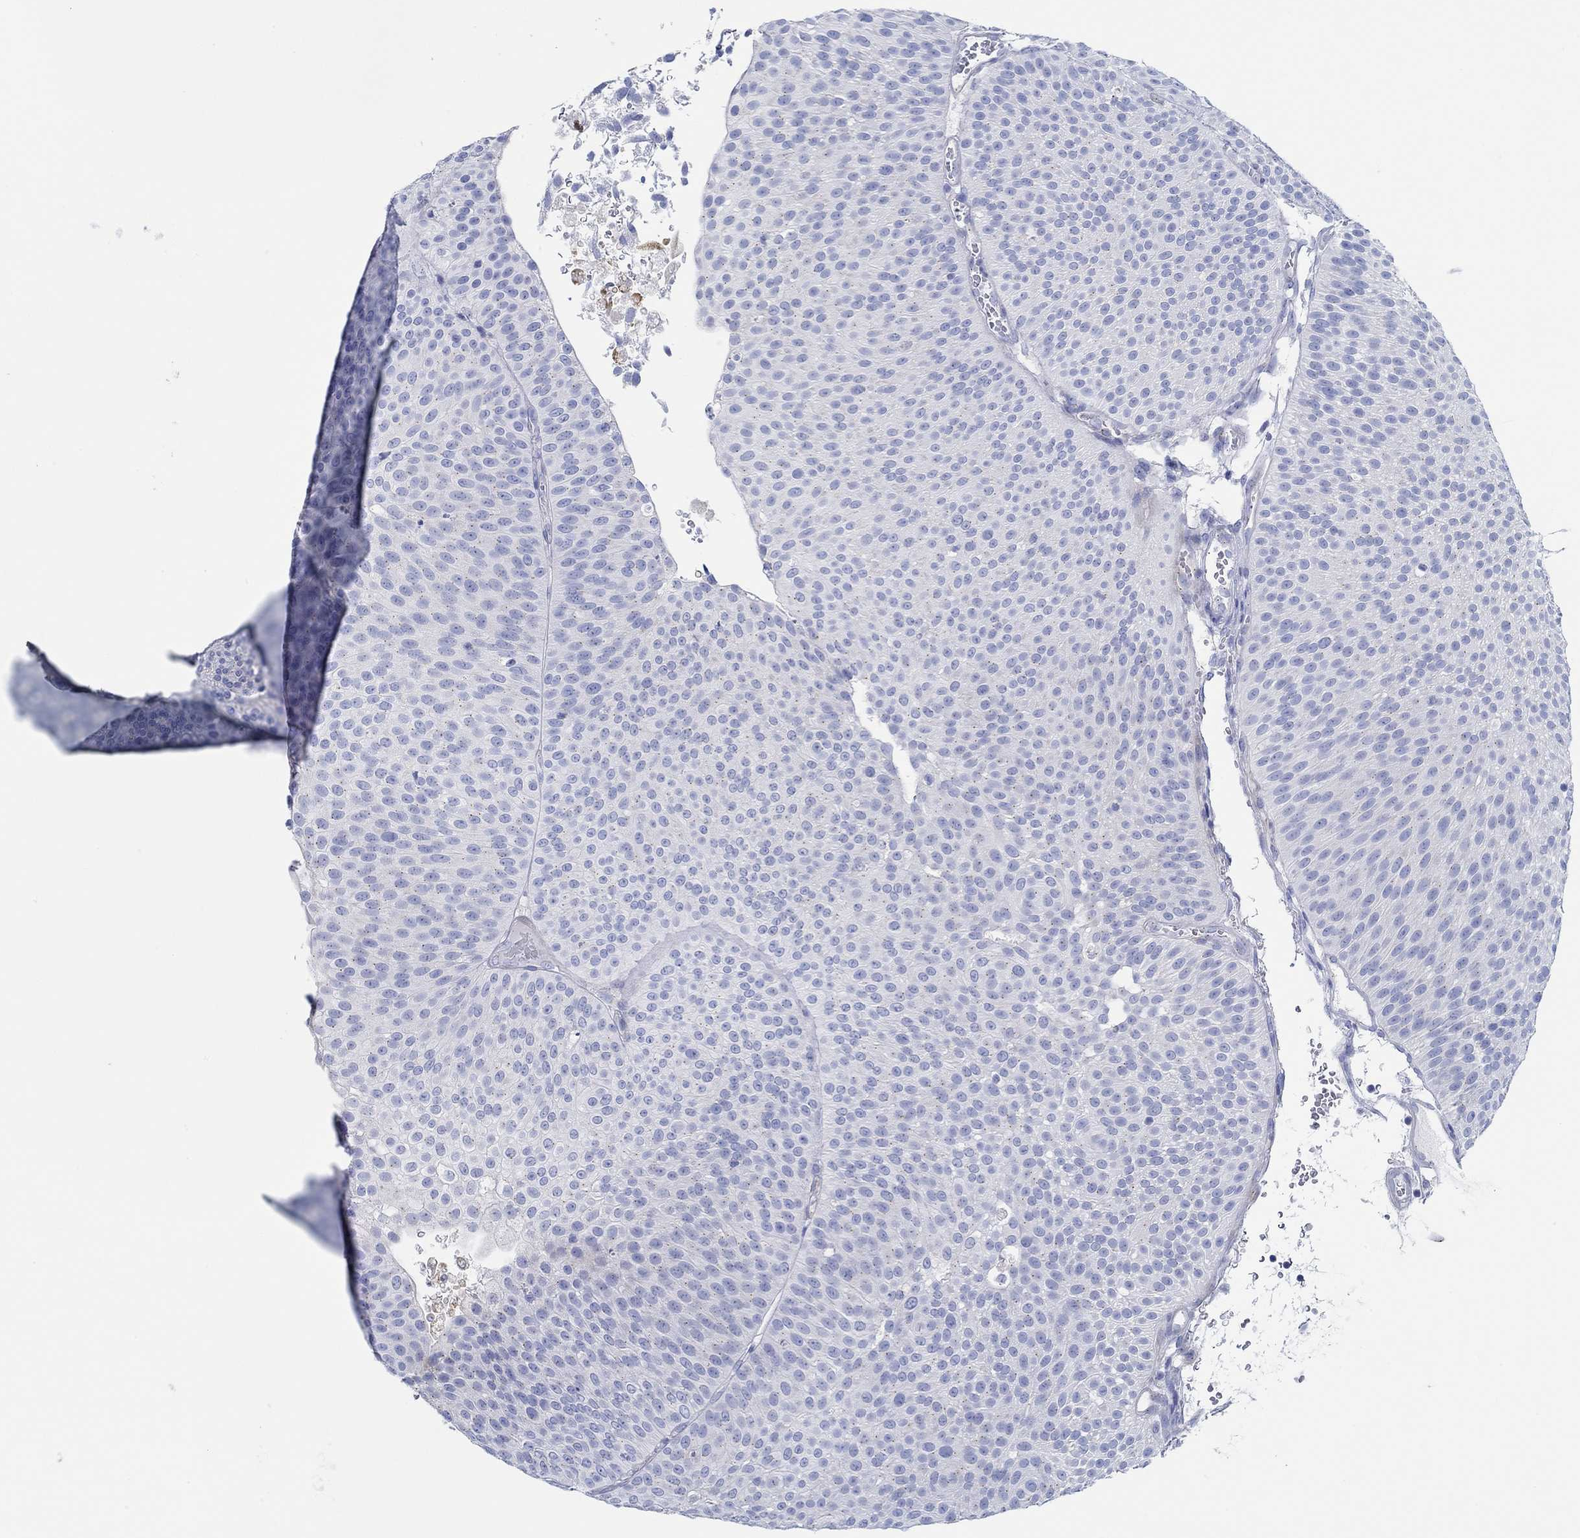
{"staining": {"intensity": "negative", "quantity": "none", "location": "none"}, "tissue": "urothelial cancer", "cell_type": "Tumor cells", "image_type": "cancer", "snomed": [{"axis": "morphology", "description": "Urothelial carcinoma, Low grade"}, {"axis": "topography", "description": "Urinary bladder"}], "caption": "A micrograph of human urothelial cancer is negative for staining in tumor cells.", "gene": "IGFBP6", "patient": {"sex": "male", "age": 65}}